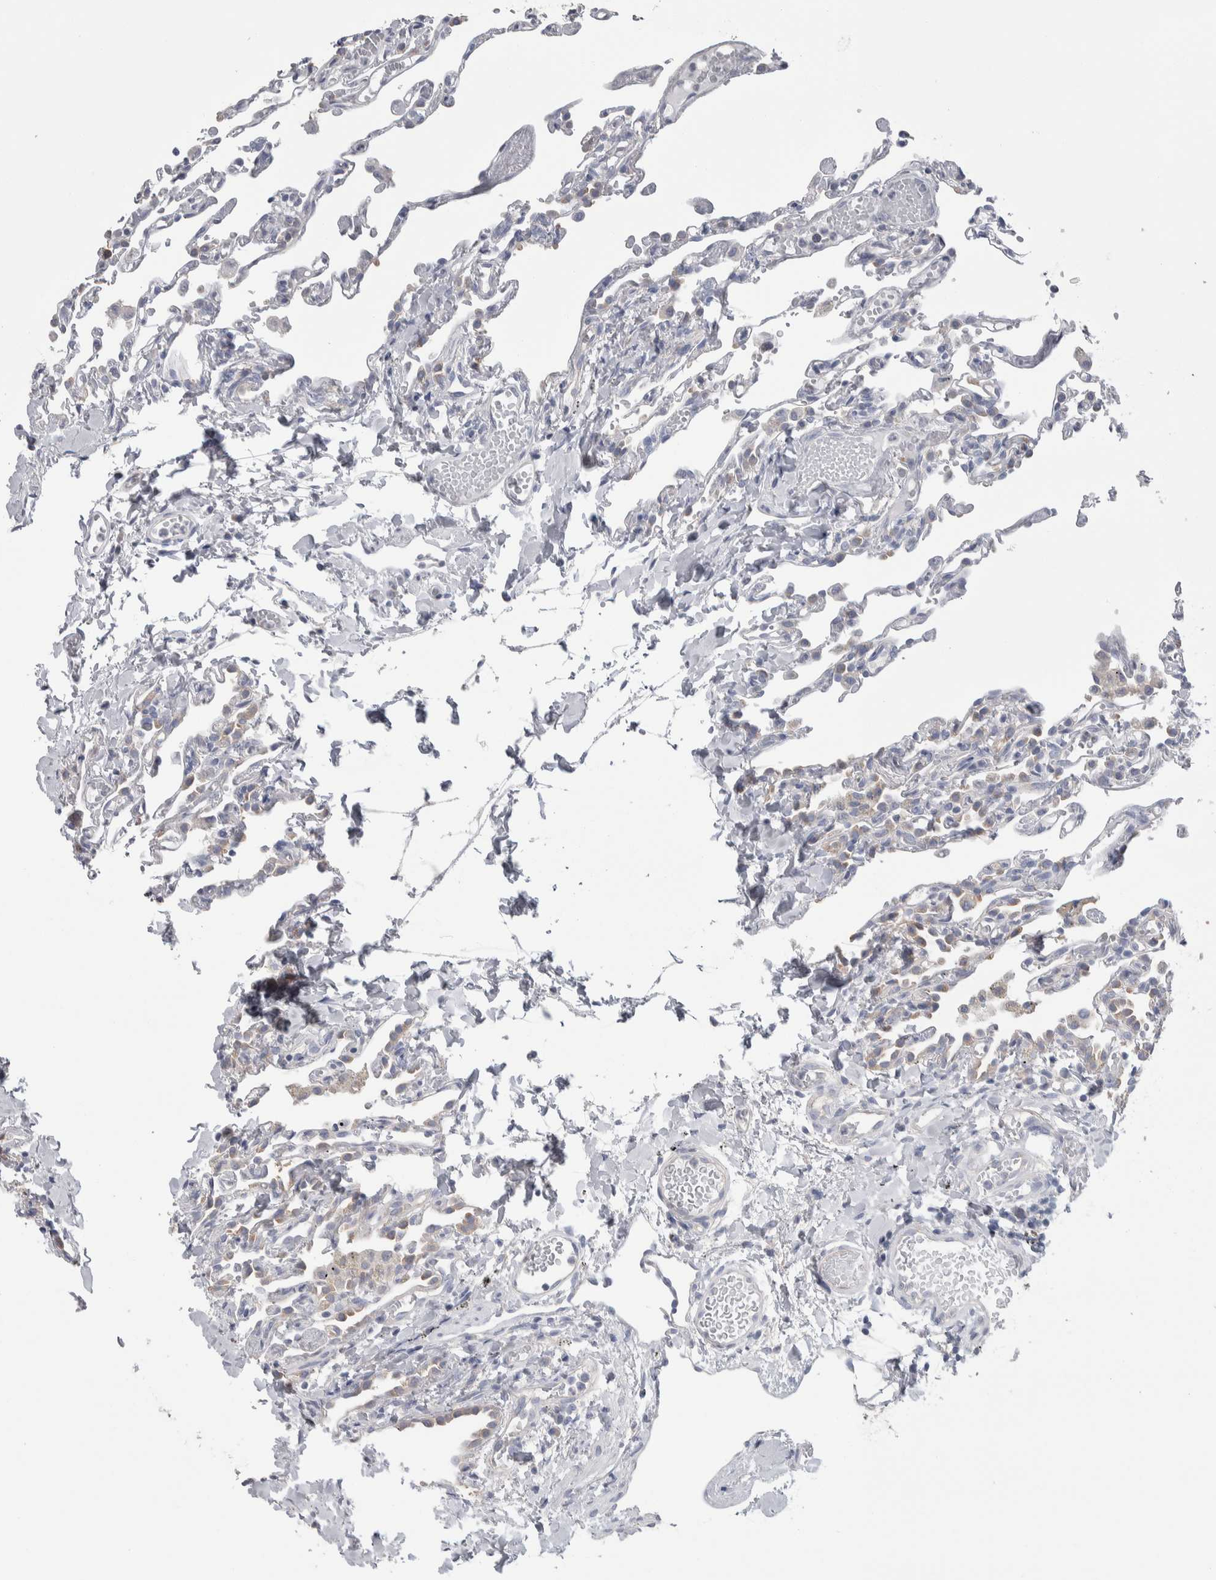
{"staining": {"intensity": "weak", "quantity": "<25%", "location": "cytoplasmic/membranous"}, "tissue": "lung", "cell_type": "Alveolar cells", "image_type": "normal", "snomed": [{"axis": "morphology", "description": "Normal tissue, NOS"}, {"axis": "topography", "description": "Lung"}], "caption": "Protein analysis of unremarkable lung displays no significant expression in alveolar cells.", "gene": "GPHN", "patient": {"sex": "male", "age": 21}}